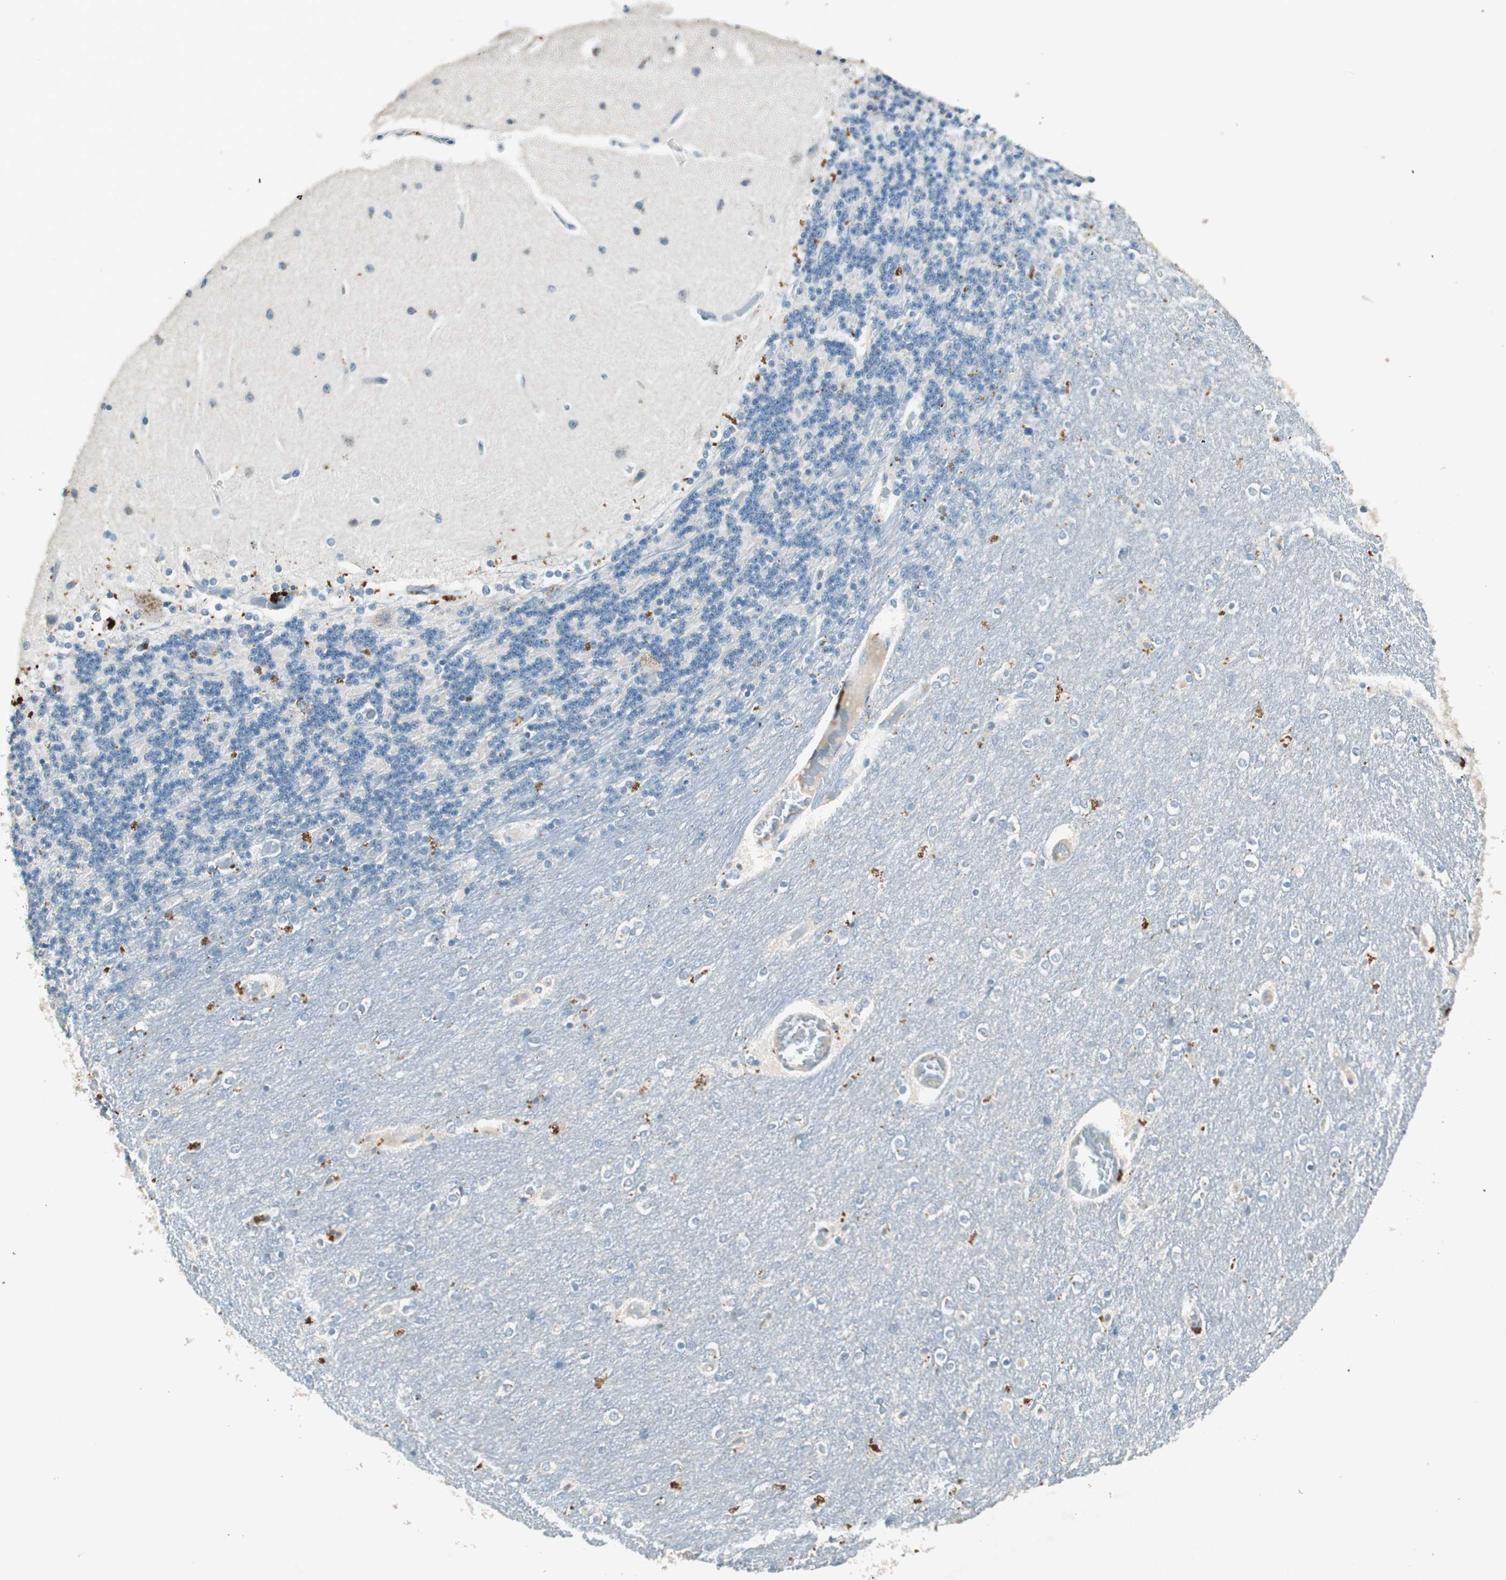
{"staining": {"intensity": "moderate", "quantity": "<25%", "location": "cytoplasmic/membranous"}, "tissue": "cerebellum", "cell_type": "Cells in granular layer", "image_type": "normal", "snomed": [{"axis": "morphology", "description": "Normal tissue, NOS"}, {"axis": "topography", "description": "Cerebellum"}], "caption": "High-magnification brightfield microscopy of normal cerebellum stained with DAB (brown) and counterstained with hematoxylin (blue). cells in granular layer exhibit moderate cytoplasmic/membranous staining is seen in about<25% of cells.", "gene": "NKAIN1", "patient": {"sex": "female", "age": 54}}